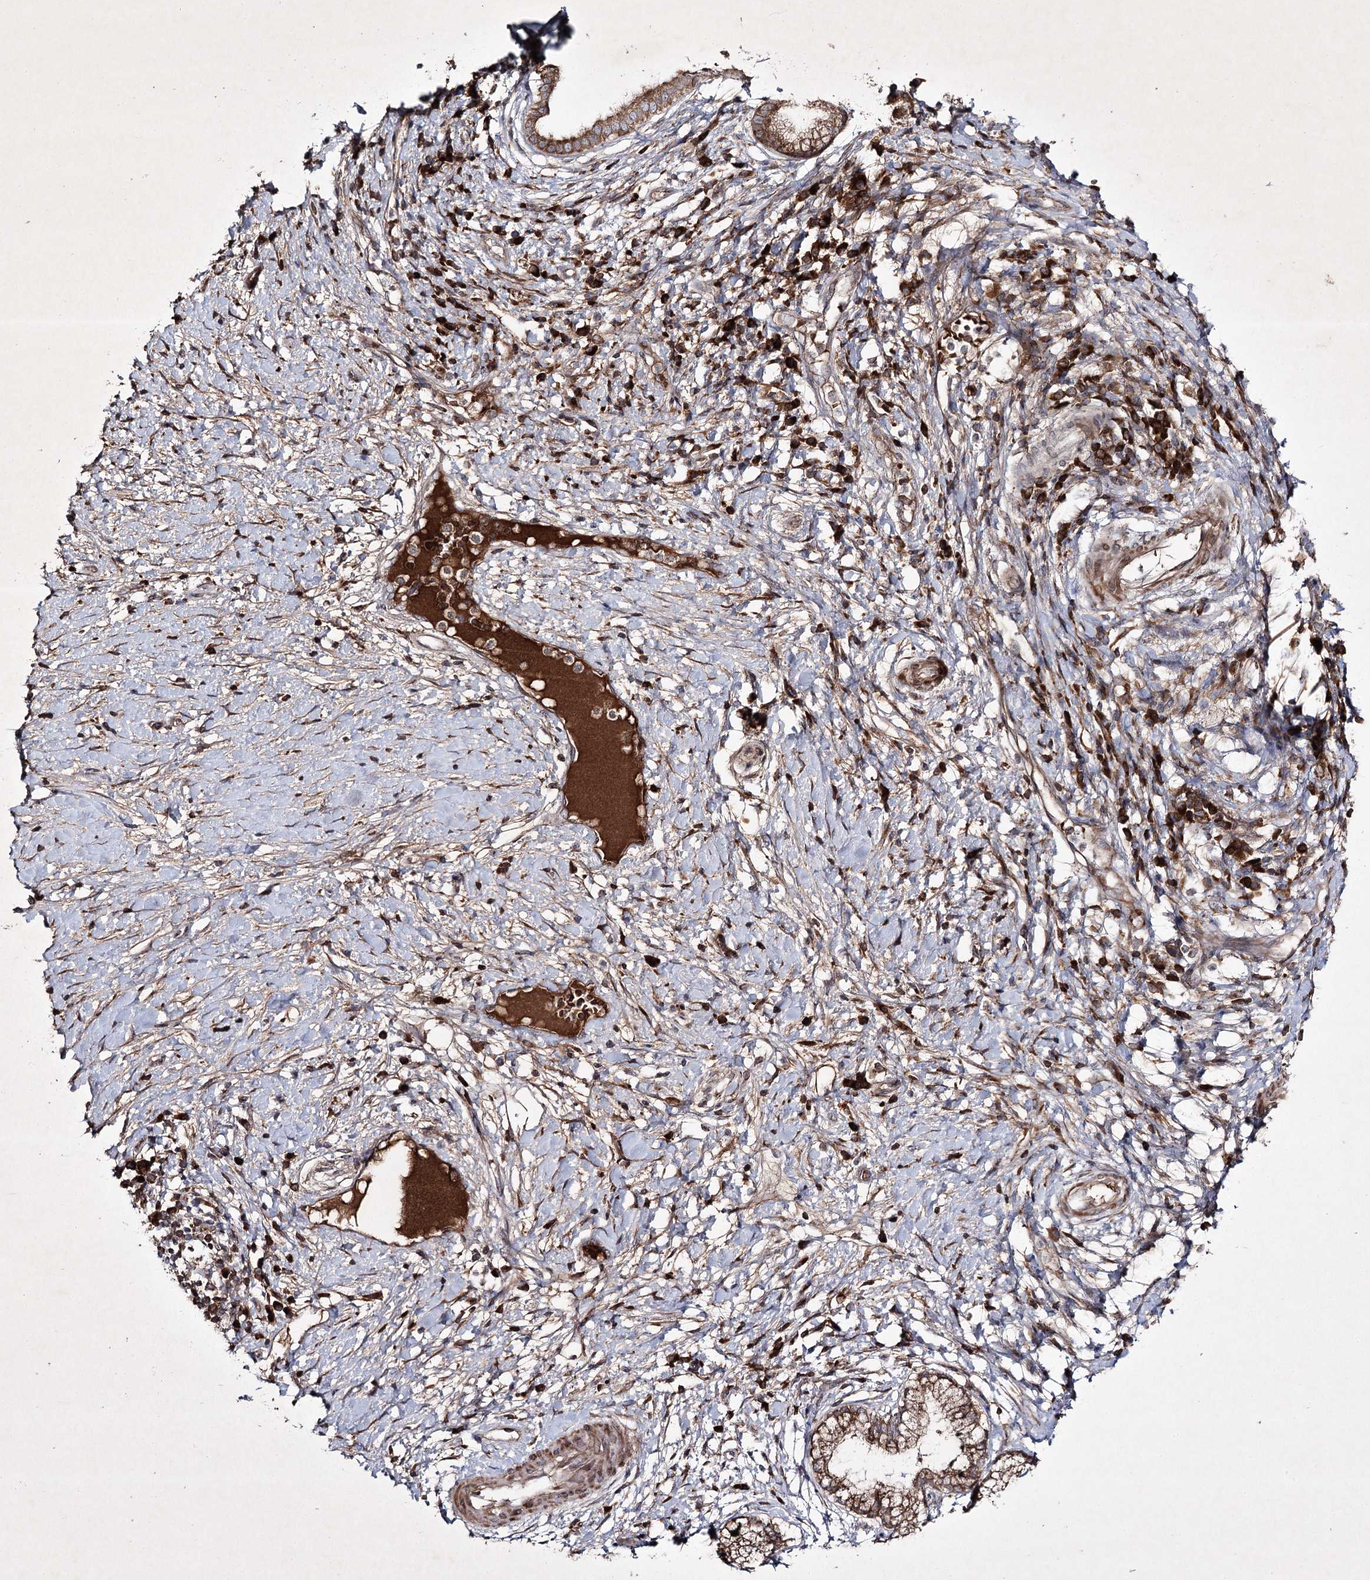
{"staining": {"intensity": "moderate", "quantity": ">75%", "location": "cytoplasmic/membranous"}, "tissue": "pancreatic cancer", "cell_type": "Tumor cells", "image_type": "cancer", "snomed": [{"axis": "morphology", "description": "Adenocarcinoma, NOS"}, {"axis": "topography", "description": "Pancreas"}], "caption": "Immunohistochemical staining of pancreatic cancer displays moderate cytoplasmic/membranous protein staining in about >75% of tumor cells. The staining is performed using DAB (3,3'-diaminobenzidine) brown chromogen to label protein expression. The nuclei are counter-stained blue using hematoxylin.", "gene": "ALG9", "patient": {"sex": "male", "age": 68}}